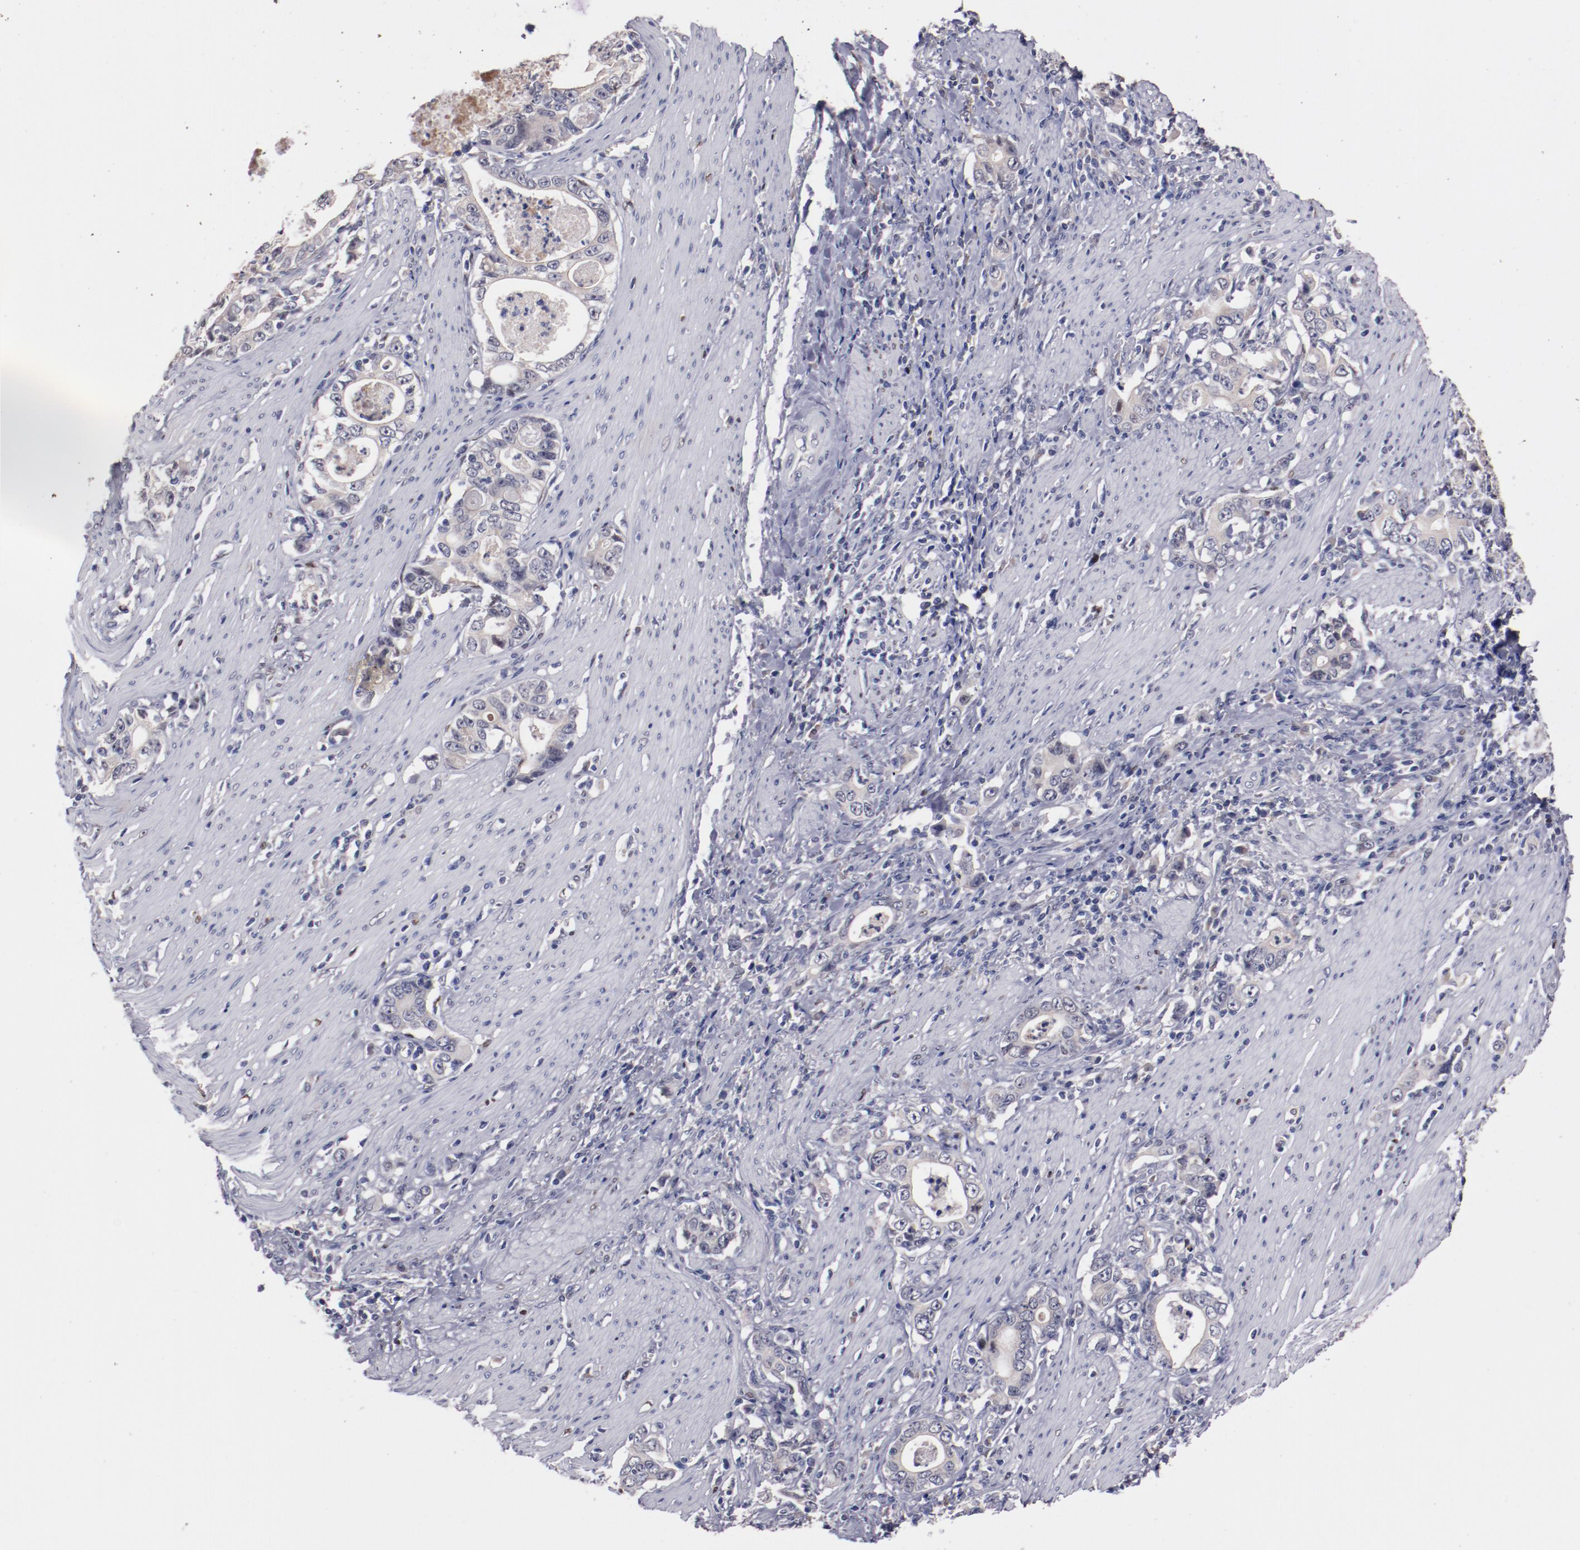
{"staining": {"intensity": "weak", "quantity": "<25%", "location": "cytoplasmic/membranous"}, "tissue": "stomach cancer", "cell_type": "Tumor cells", "image_type": "cancer", "snomed": [{"axis": "morphology", "description": "Adenocarcinoma, NOS"}, {"axis": "topography", "description": "Stomach, lower"}], "caption": "DAB immunohistochemical staining of human stomach cancer (adenocarcinoma) displays no significant staining in tumor cells.", "gene": "FAM81A", "patient": {"sex": "female", "age": 72}}